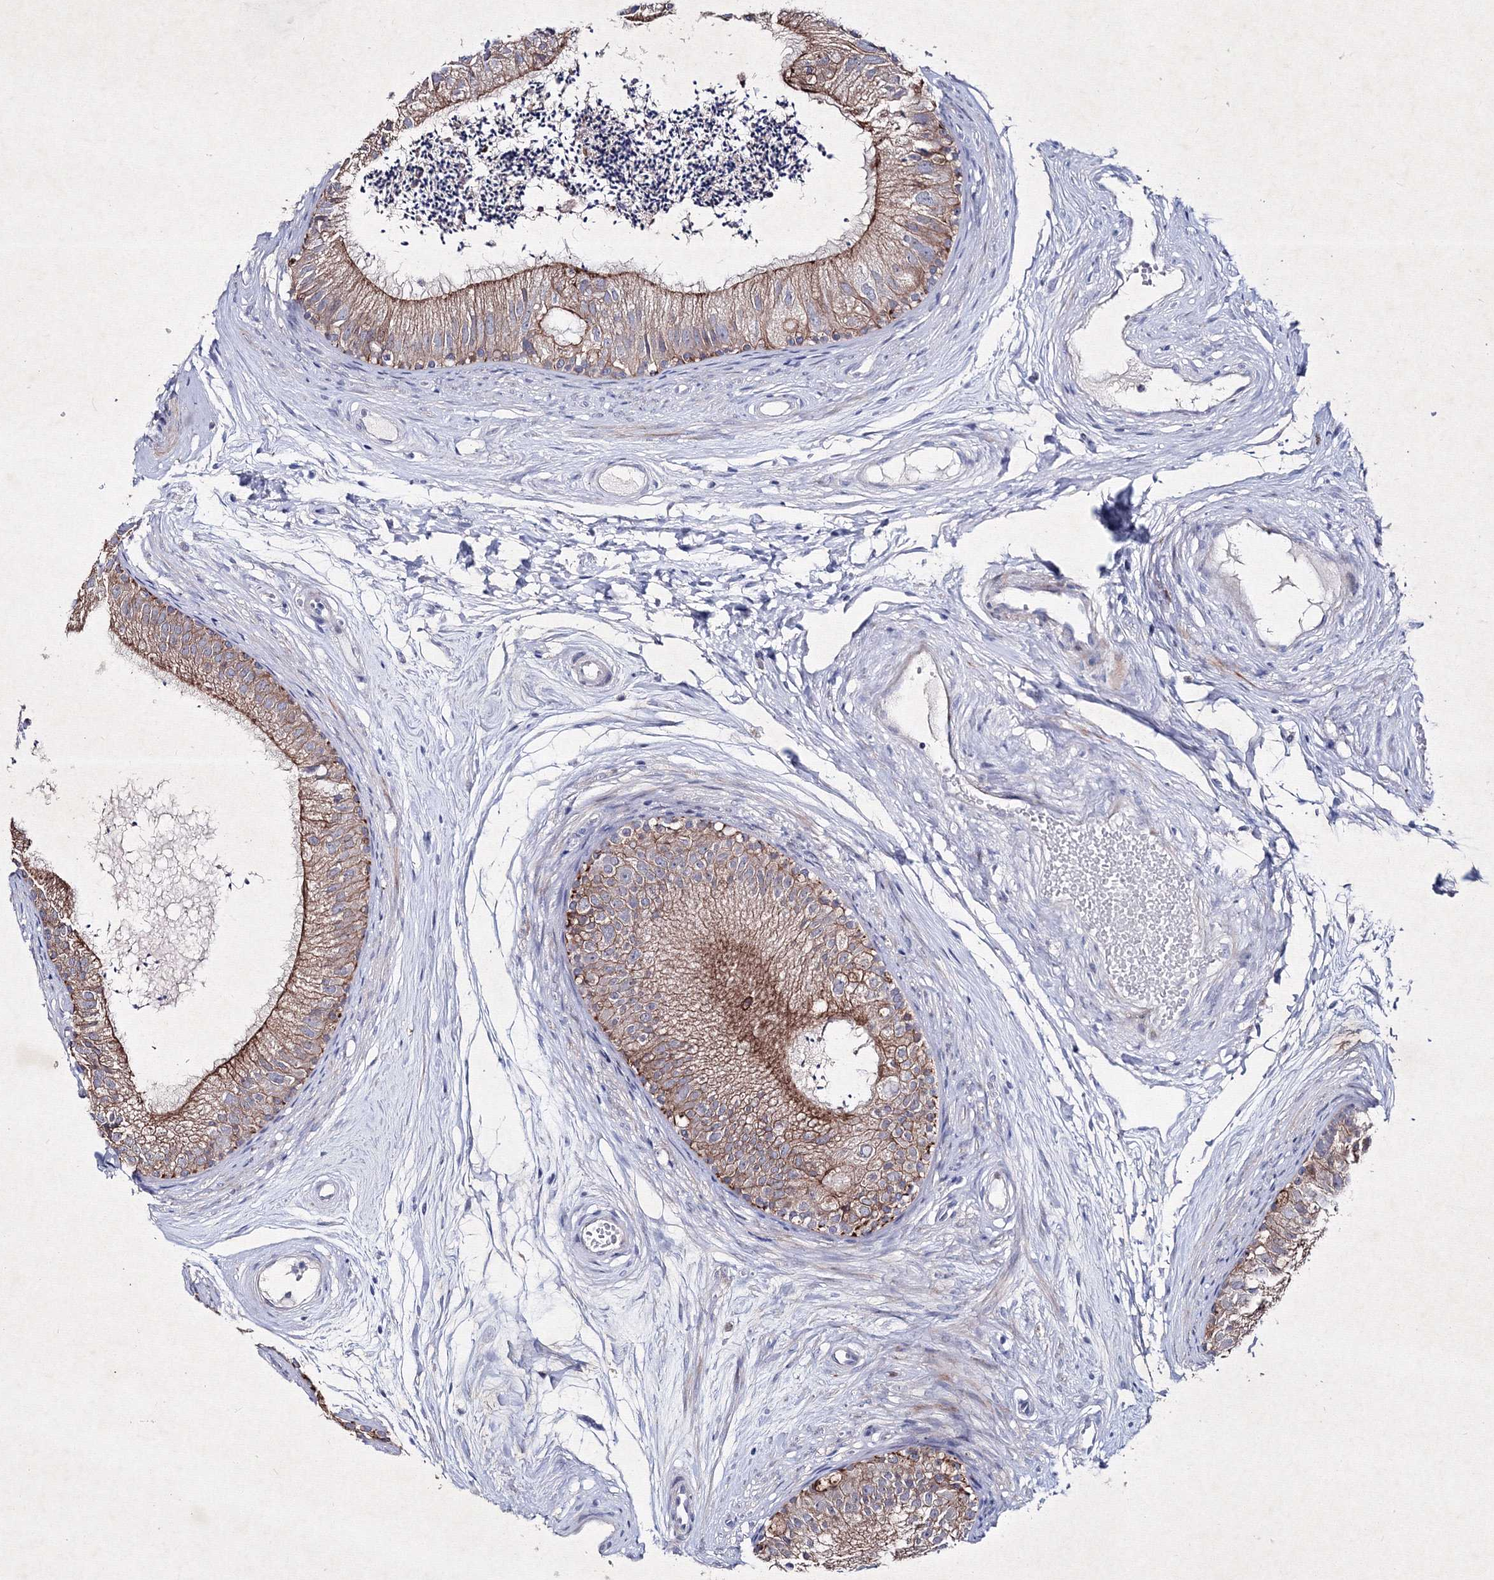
{"staining": {"intensity": "moderate", "quantity": ">75%", "location": "cytoplasmic/membranous"}, "tissue": "epididymis", "cell_type": "Glandular cells", "image_type": "normal", "snomed": [{"axis": "morphology", "description": "Normal tissue, NOS"}, {"axis": "topography", "description": "Epididymis"}], "caption": "Immunohistochemical staining of unremarkable epididymis reveals moderate cytoplasmic/membranous protein expression in approximately >75% of glandular cells. Using DAB (brown) and hematoxylin (blue) stains, captured at high magnification using brightfield microscopy.", "gene": "SMIM29", "patient": {"sex": "male", "age": 56}}